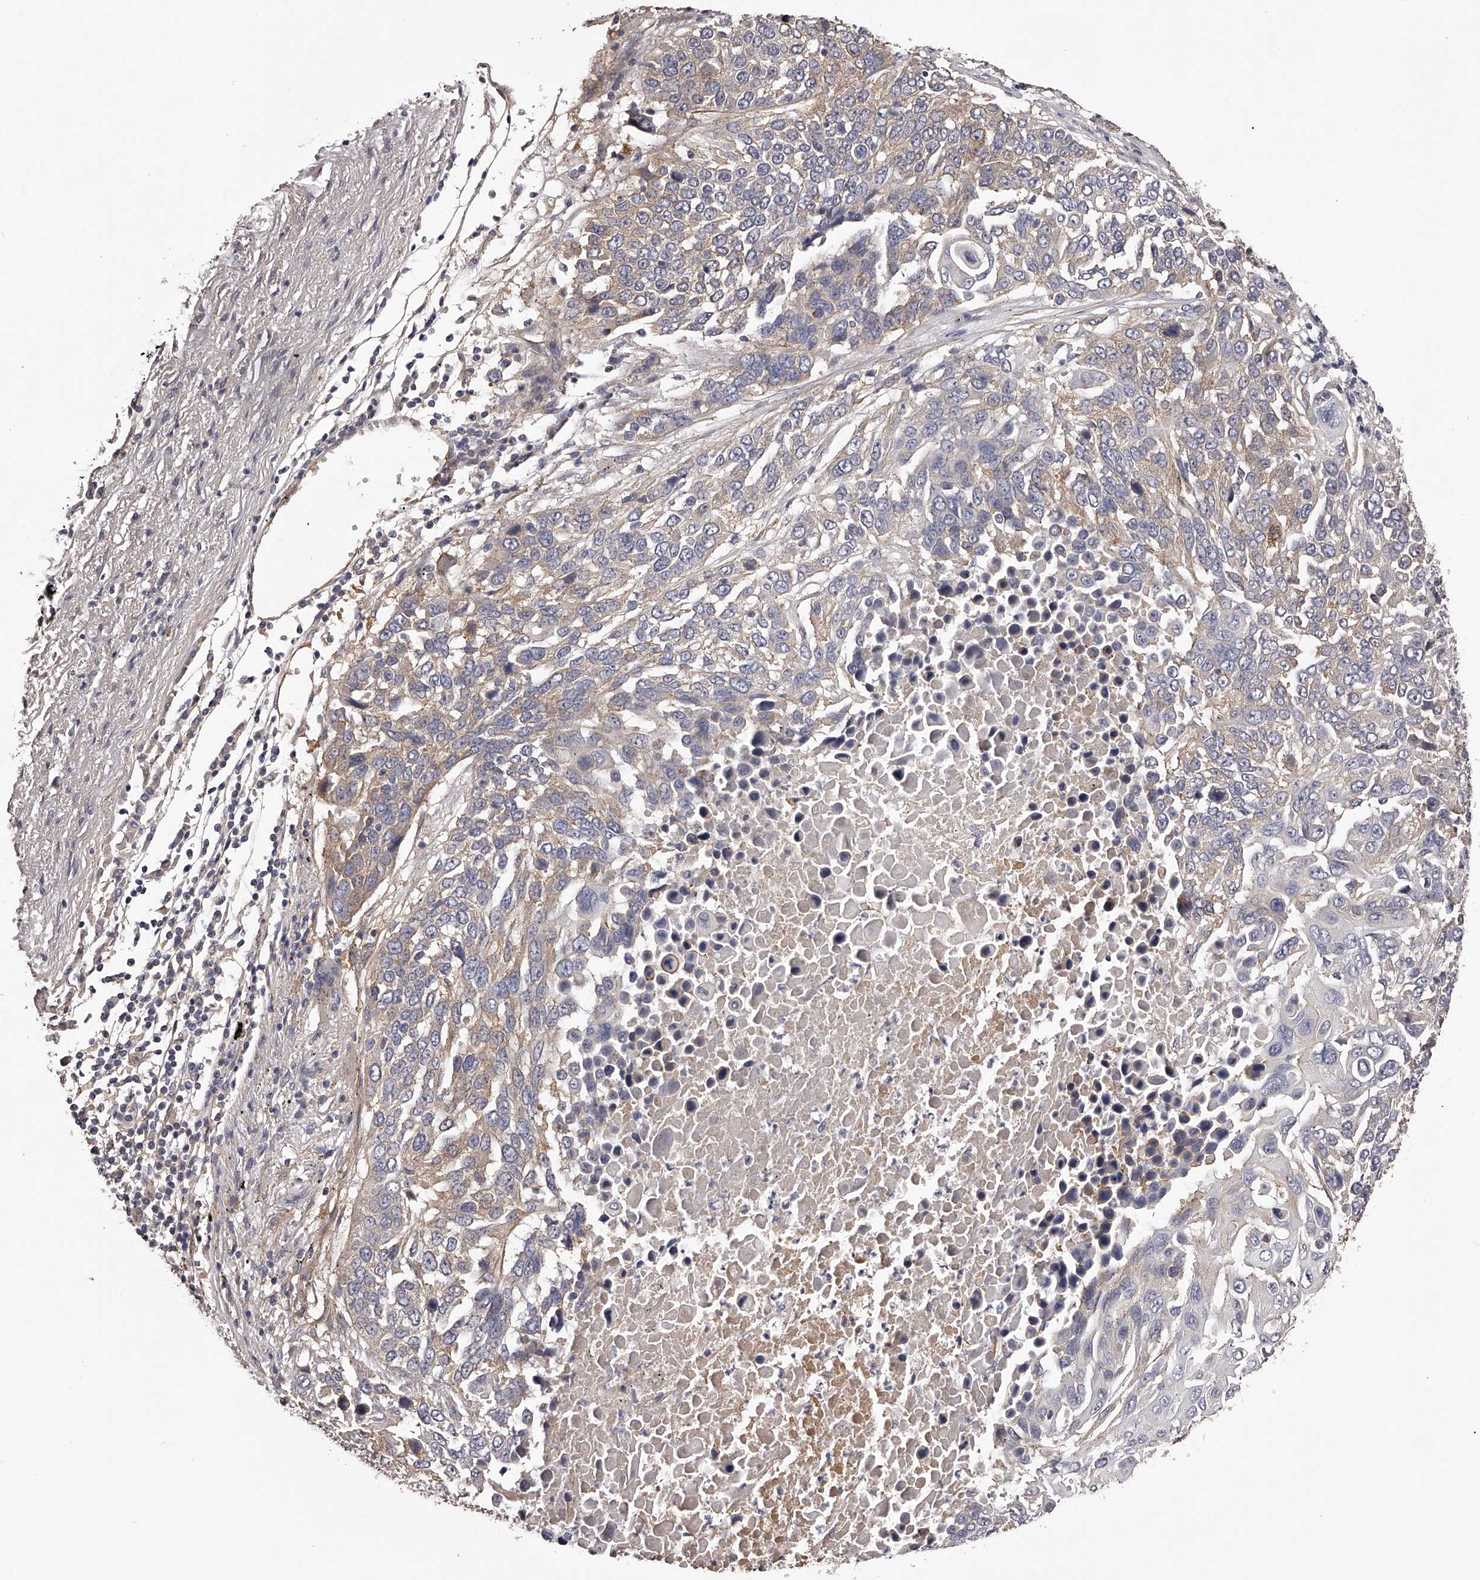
{"staining": {"intensity": "weak", "quantity": ">75%", "location": "cytoplasmic/membranous"}, "tissue": "lung cancer", "cell_type": "Tumor cells", "image_type": "cancer", "snomed": [{"axis": "morphology", "description": "Squamous cell carcinoma, NOS"}, {"axis": "topography", "description": "Lung"}], "caption": "DAB immunohistochemical staining of human lung cancer (squamous cell carcinoma) demonstrates weak cytoplasmic/membranous protein staining in about >75% of tumor cells. (DAB (3,3'-diaminobenzidine) IHC with brightfield microscopy, high magnification).", "gene": "LTV1", "patient": {"sex": "male", "age": 66}}